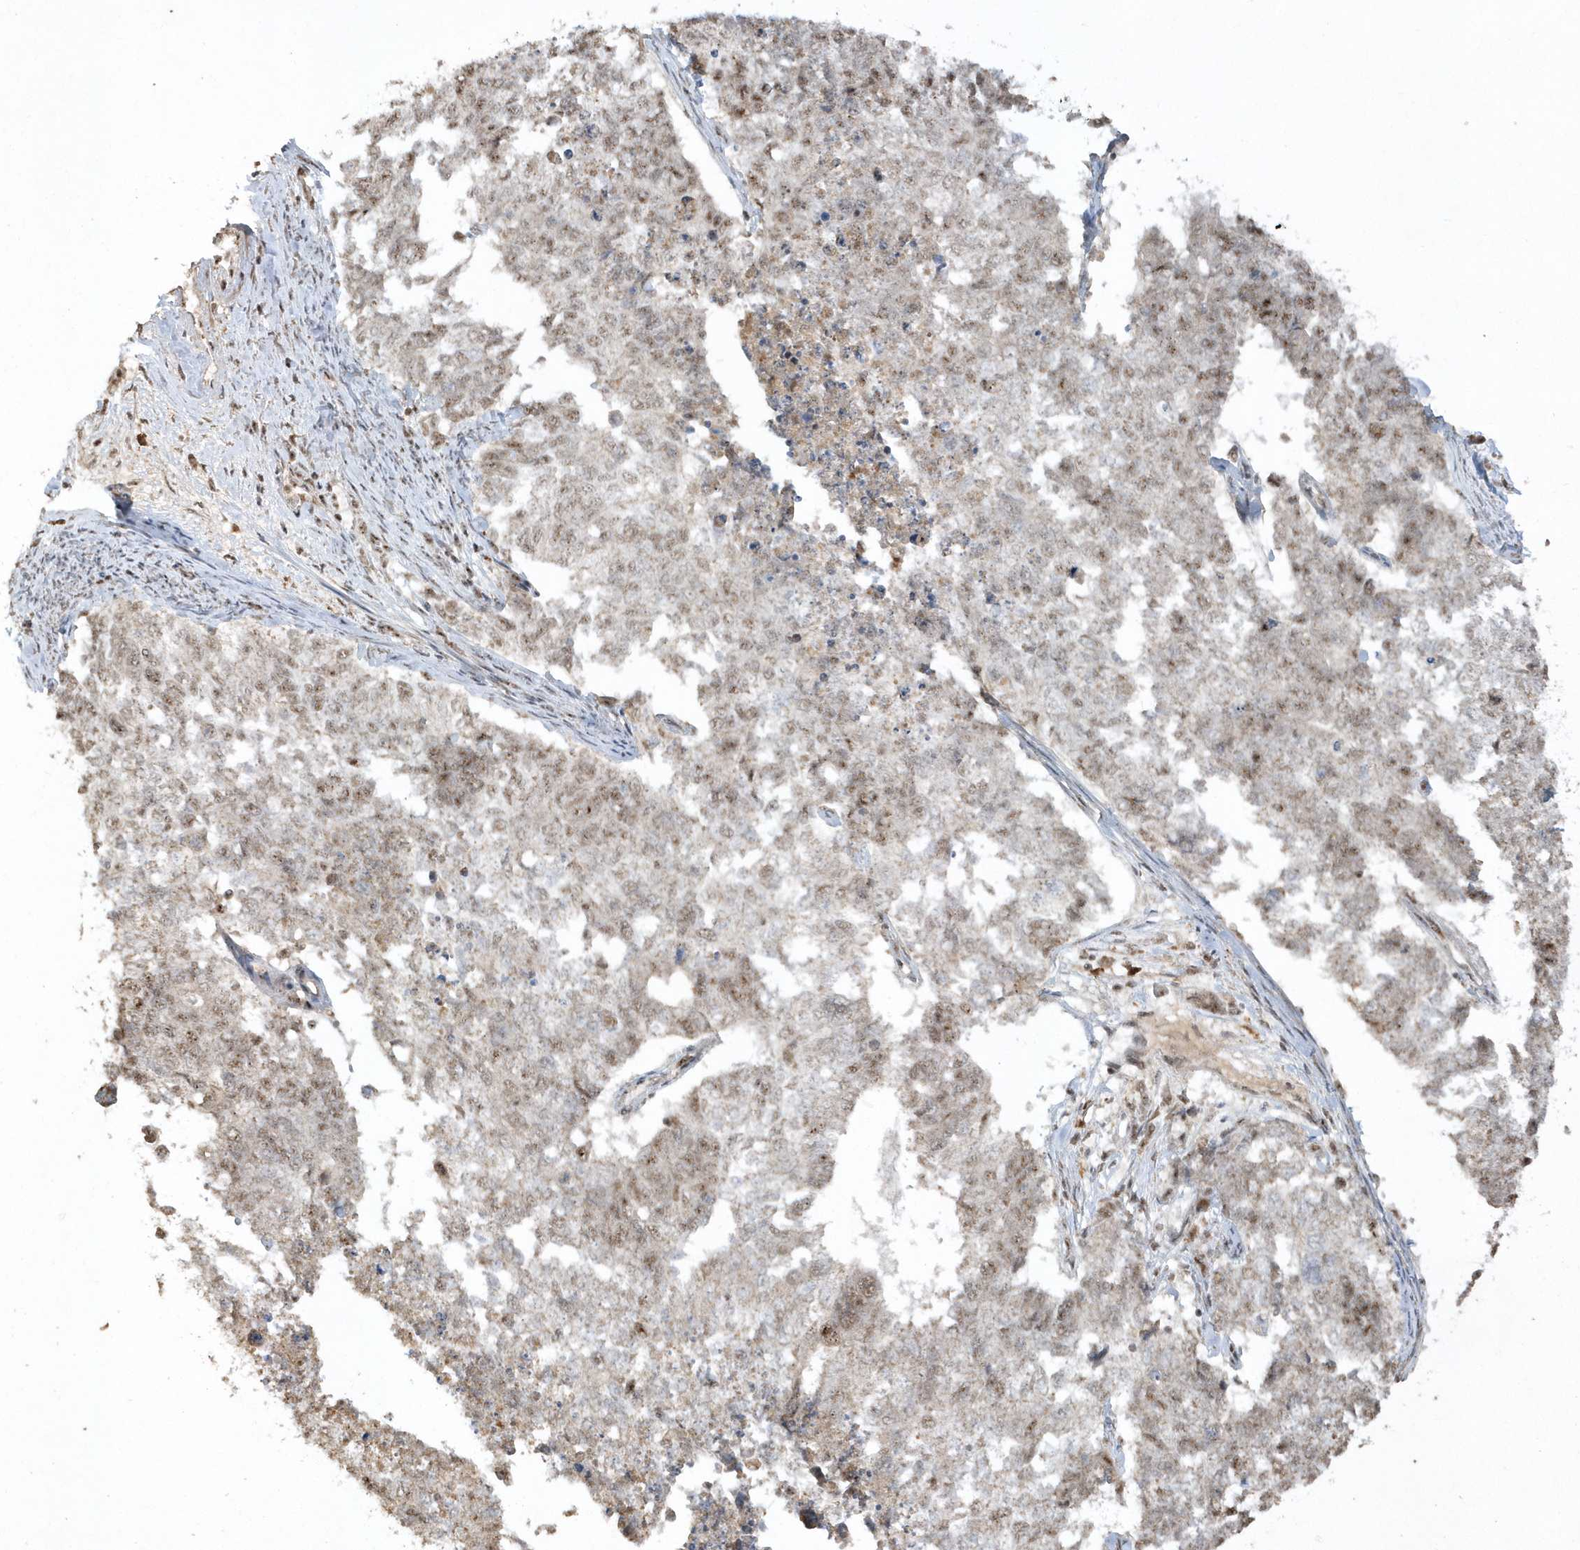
{"staining": {"intensity": "moderate", "quantity": ">75%", "location": "nuclear"}, "tissue": "cervical cancer", "cell_type": "Tumor cells", "image_type": "cancer", "snomed": [{"axis": "morphology", "description": "Squamous cell carcinoma, NOS"}, {"axis": "topography", "description": "Cervix"}], "caption": "Immunohistochemical staining of cervical cancer (squamous cell carcinoma) displays medium levels of moderate nuclear staining in about >75% of tumor cells.", "gene": "POLR3B", "patient": {"sex": "female", "age": 63}}